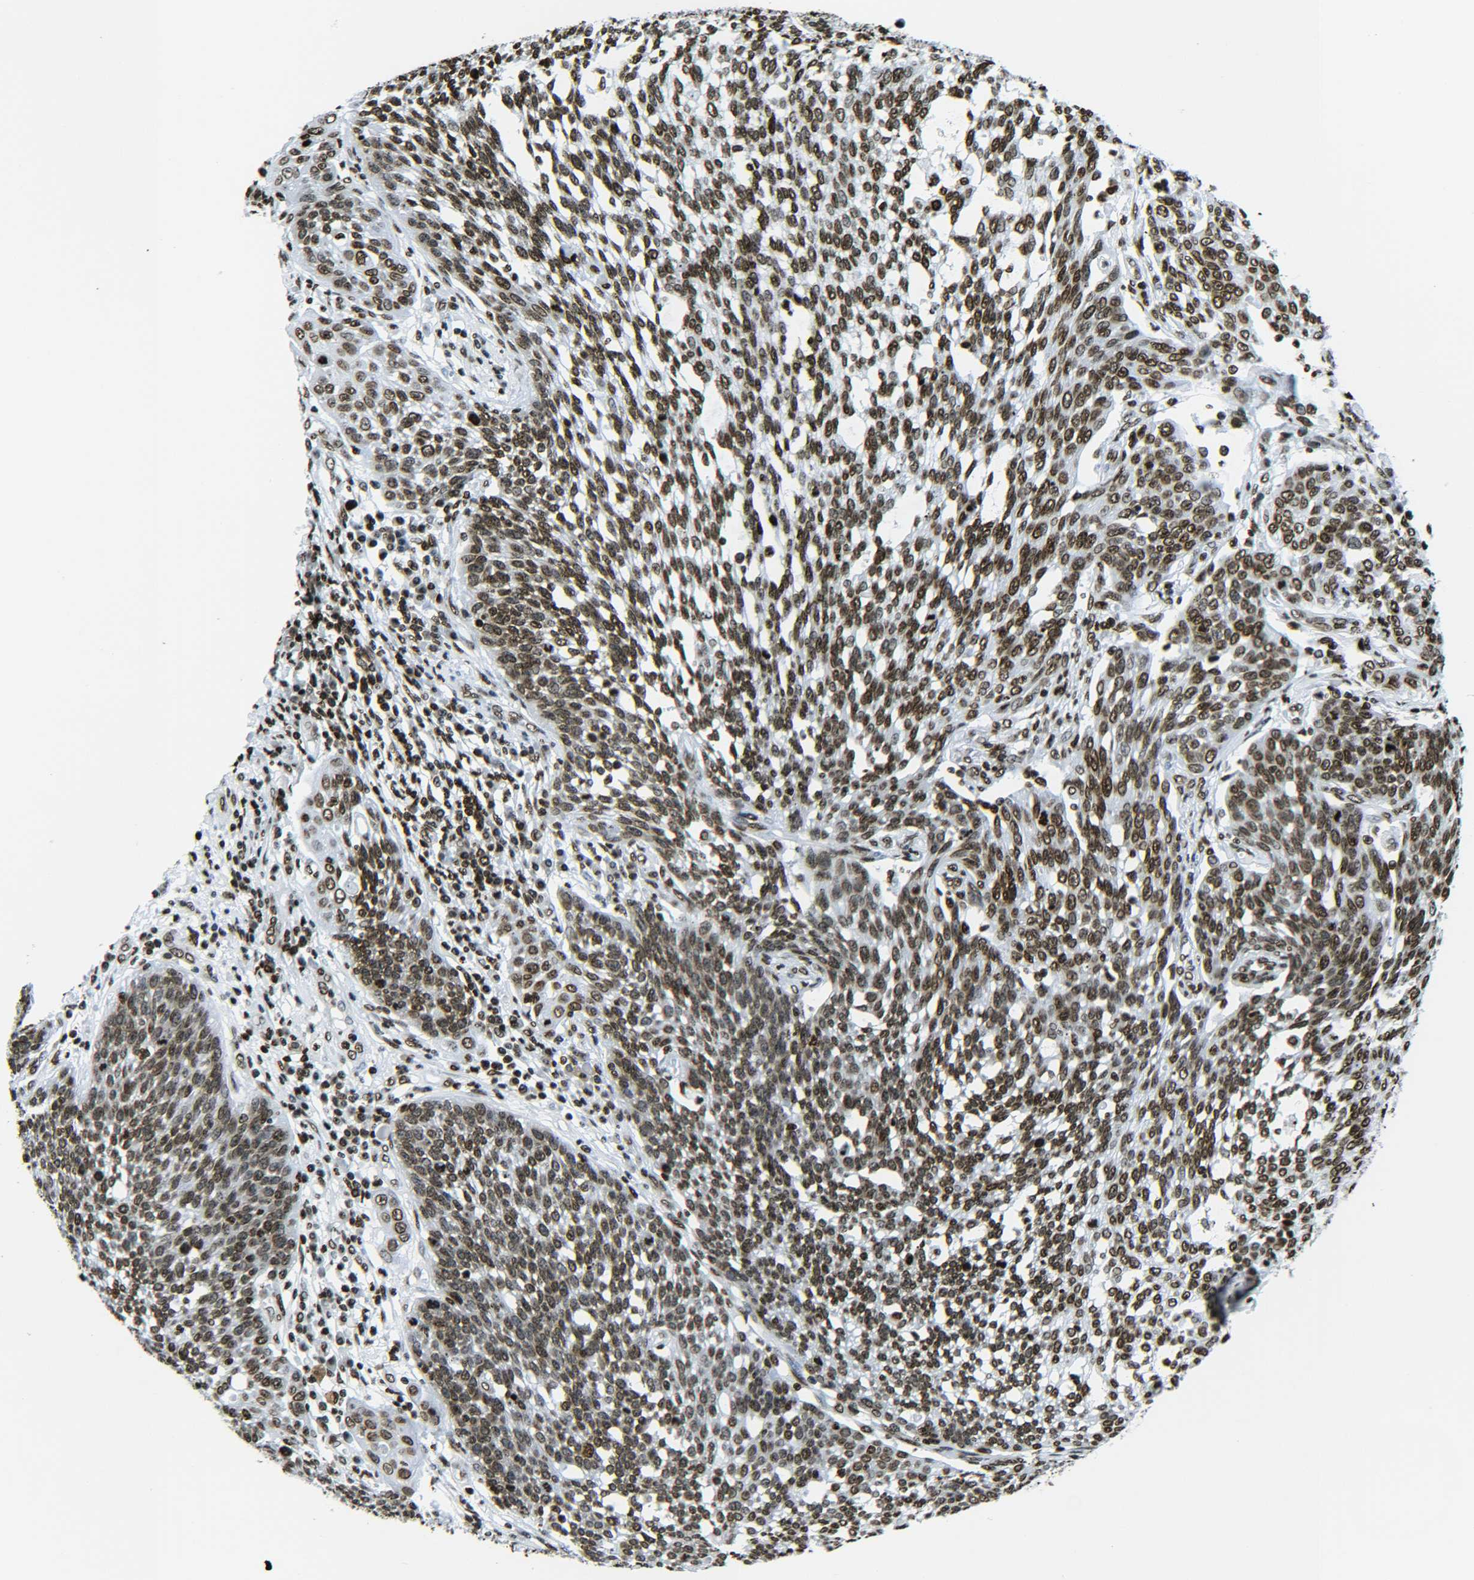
{"staining": {"intensity": "moderate", "quantity": ">75%", "location": "nuclear"}, "tissue": "cervical cancer", "cell_type": "Tumor cells", "image_type": "cancer", "snomed": [{"axis": "morphology", "description": "Squamous cell carcinoma, NOS"}, {"axis": "topography", "description": "Cervix"}], "caption": "Moderate nuclear staining is appreciated in approximately >75% of tumor cells in cervical cancer.", "gene": "H2AX", "patient": {"sex": "female", "age": 34}}